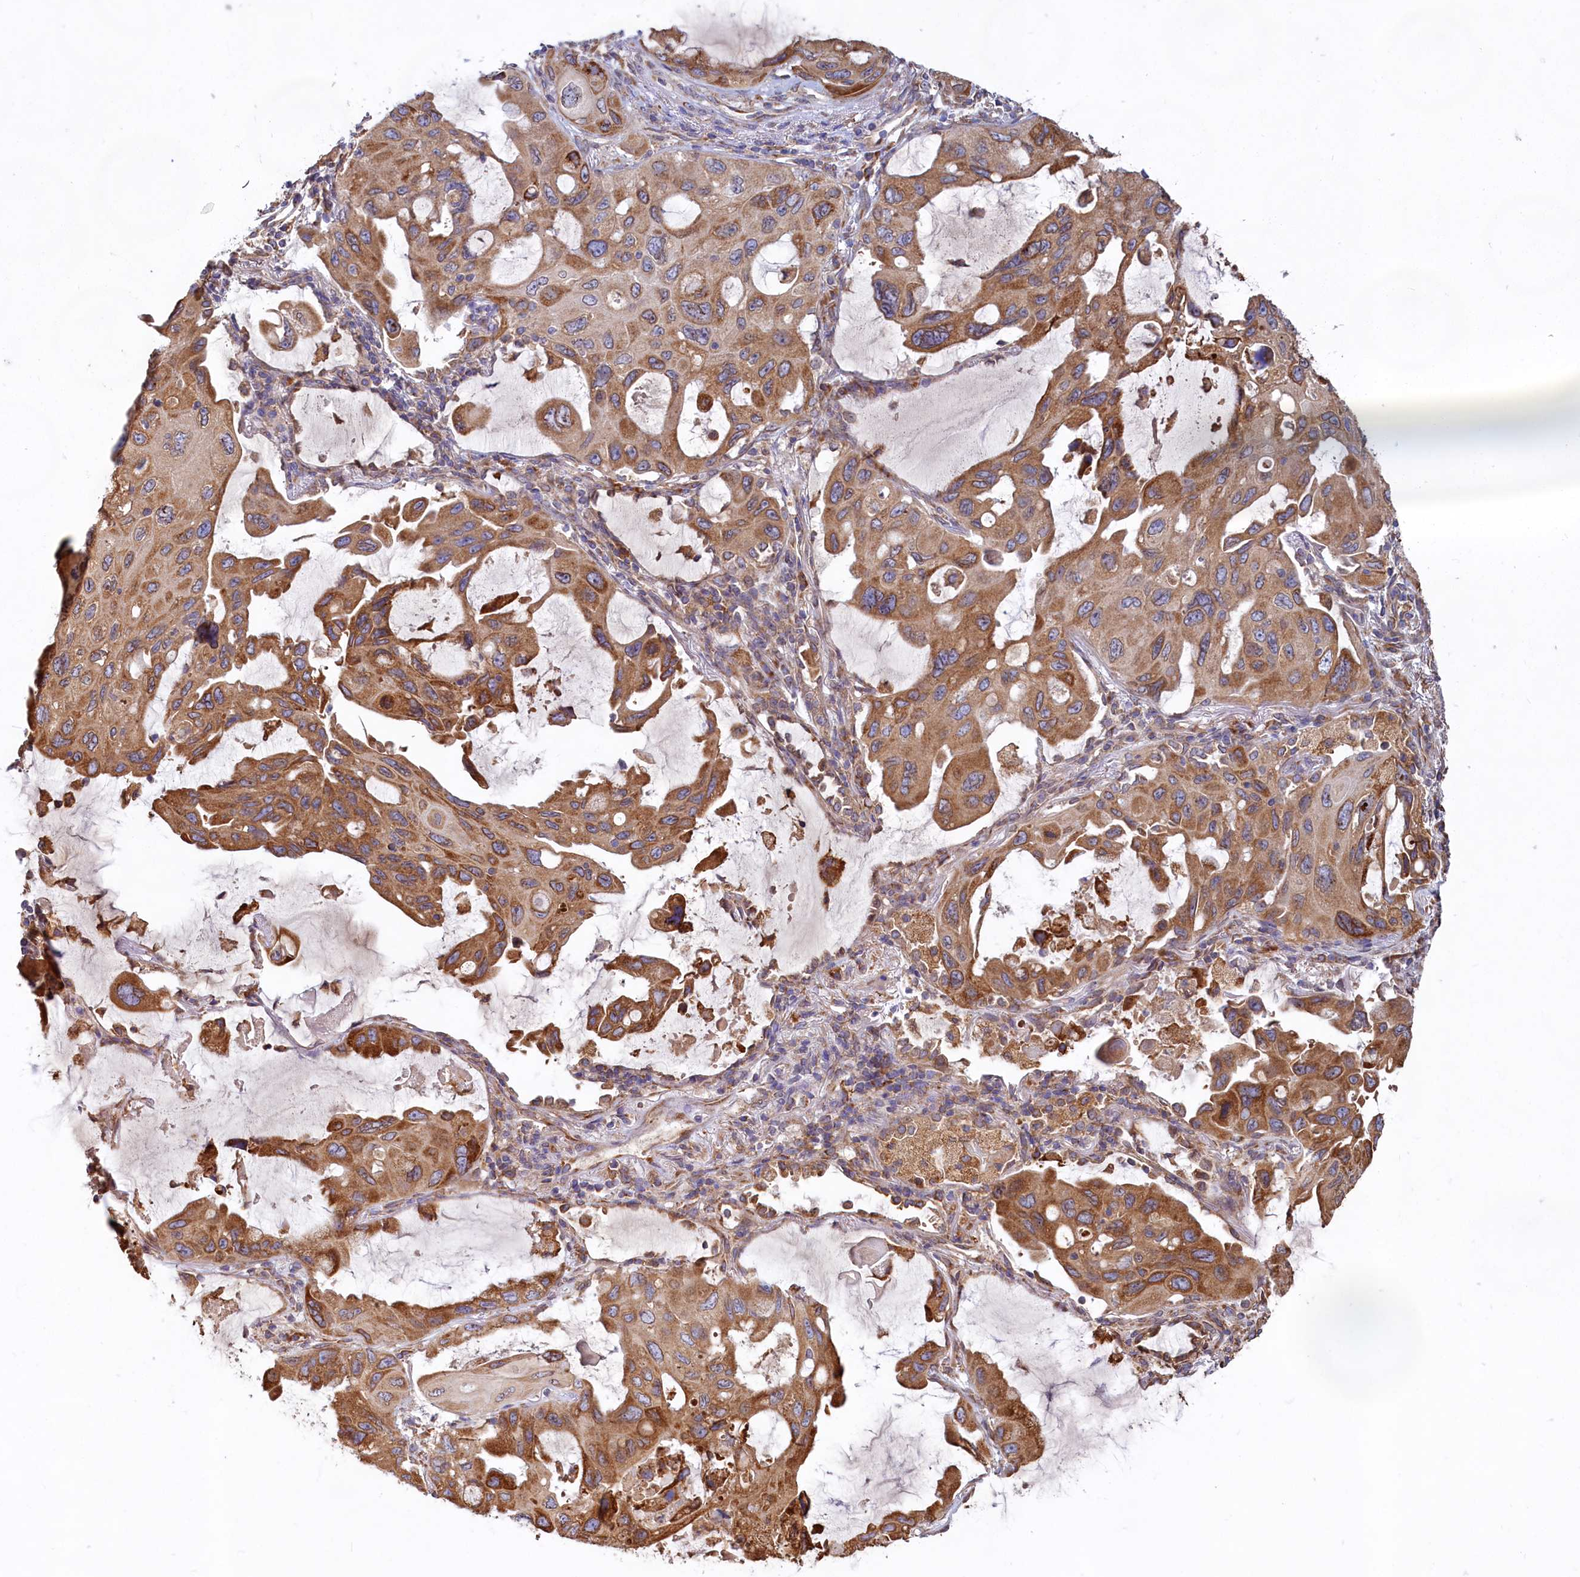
{"staining": {"intensity": "moderate", "quantity": ">75%", "location": "cytoplasmic/membranous"}, "tissue": "lung cancer", "cell_type": "Tumor cells", "image_type": "cancer", "snomed": [{"axis": "morphology", "description": "Squamous cell carcinoma, NOS"}, {"axis": "topography", "description": "Lung"}], "caption": "High-magnification brightfield microscopy of lung squamous cell carcinoma stained with DAB (3,3'-diaminobenzidine) (brown) and counterstained with hematoxylin (blue). tumor cells exhibit moderate cytoplasmic/membranous positivity is identified in approximately>75% of cells.", "gene": "TBC1D19", "patient": {"sex": "female", "age": 73}}